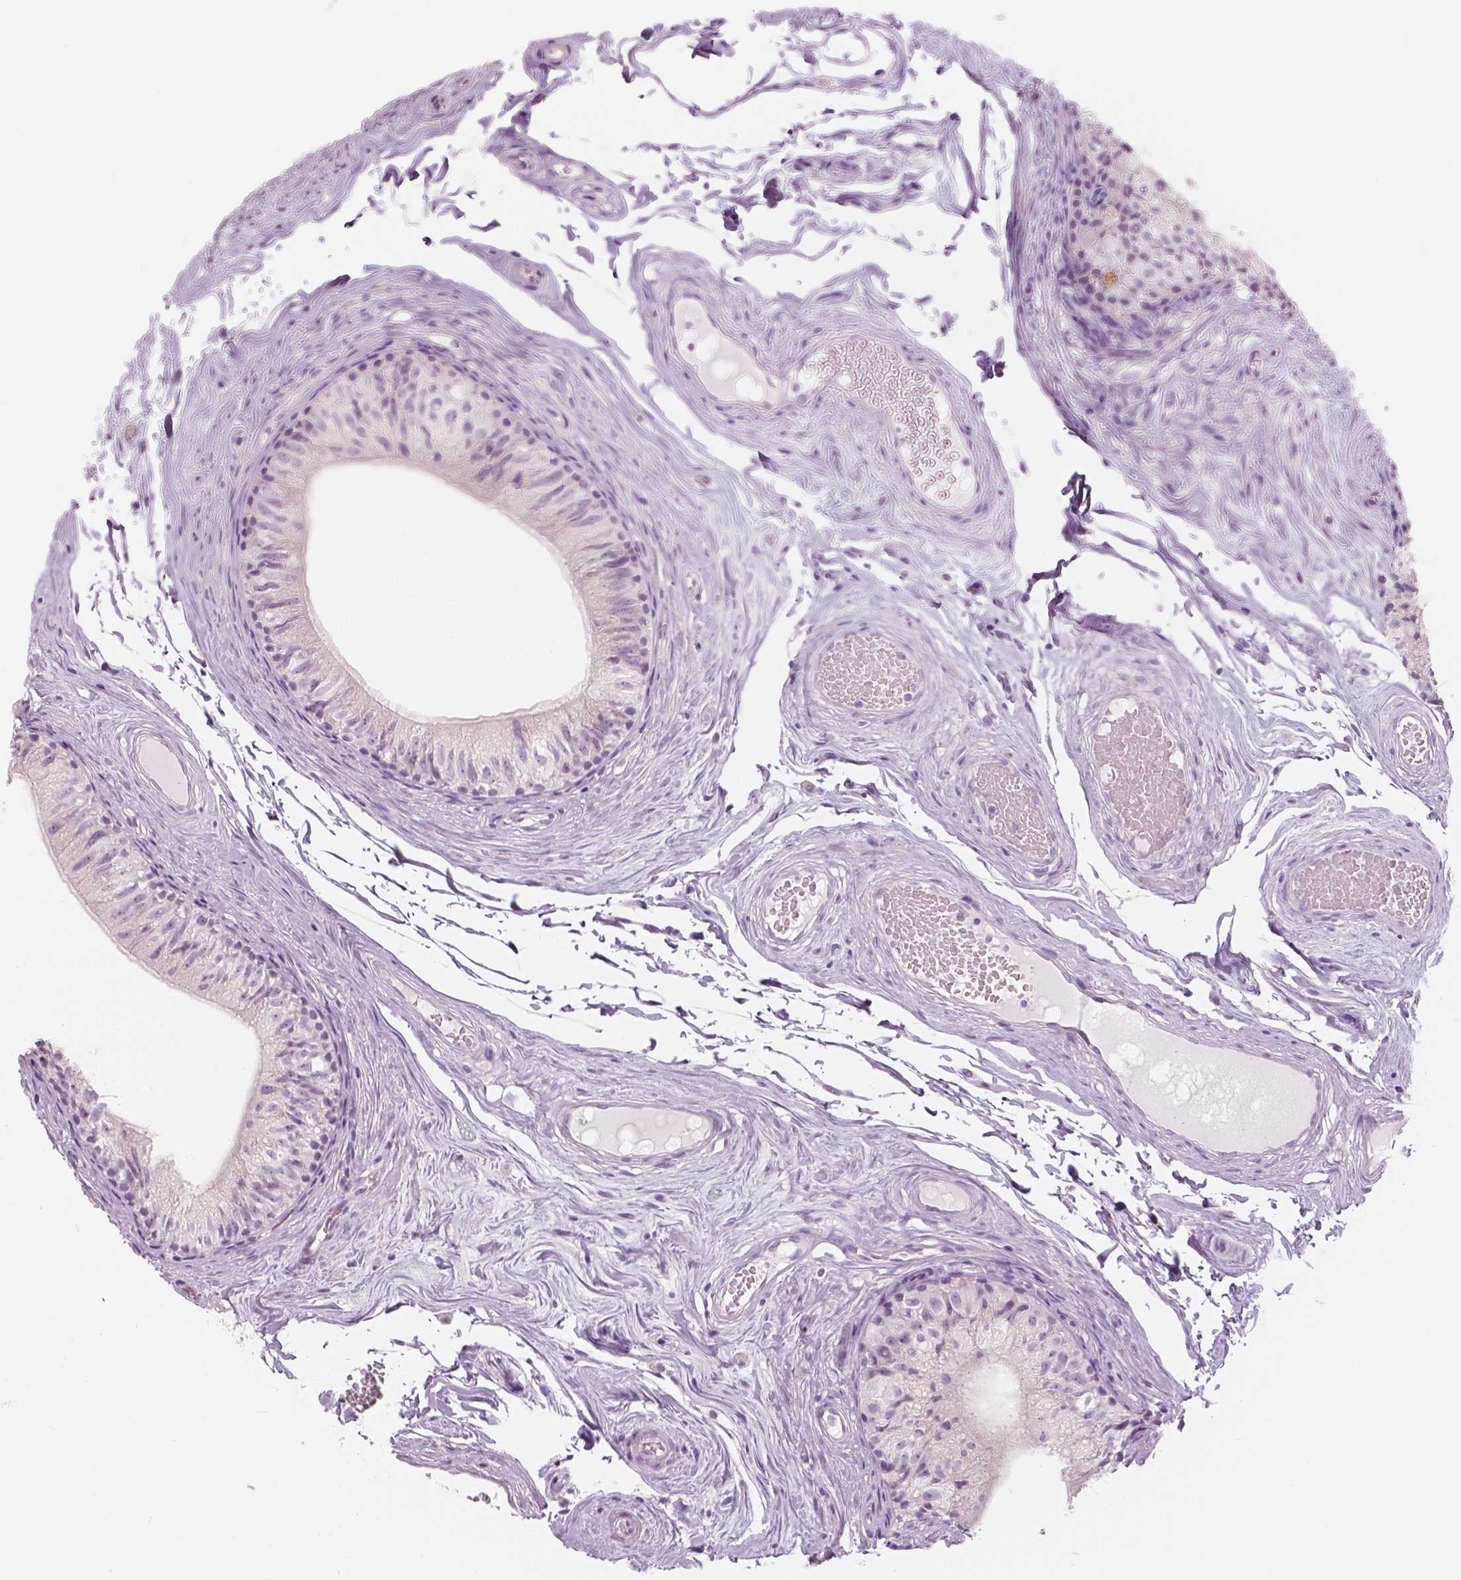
{"staining": {"intensity": "negative", "quantity": "none", "location": "none"}, "tissue": "epididymis", "cell_type": "Glandular cells", "image_type": "normal", "snomed": [{"axis": "morphology", "description": "Normal tissue, NOS"}, {"axis": "topography", "description": "Epididymis"}], "caption": "Micrograph shows no protein positivity in glandular cells of unremarkable epididymis. (DAB immunohistochemistry (IHC), high magnification).", "gene": "A4GNT", "patient": {"sex": "male", "age": 45}}